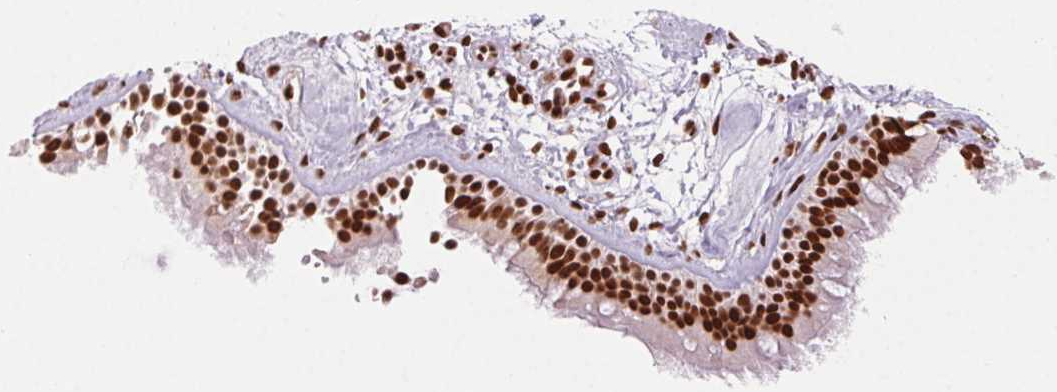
{"staining": {"intensity": "strong", "quantity": ">75%", "location": "nuclear"}, "tissue": "nasopharynx", "cell_type": "Respiratory epithelial cells", "image_type": "normal", "snomed": [{"axis": "morphology", "description": "Normal tissue, NOS"}, {"axis": "topography", "description": "Nasopharynx"}], "caption": "IHC staining of normal nasopharynx, which shows high levels of strong nuclear expression in approximately >75% of respiratory epithelial cells indicating strong nuclear protein expression. The staining was performed using DAB (3,3'-diaminobenzidine) (brown) for protein detection and nuclei were counterstained in hematoxylin (blue).", "gene": "ZNF80", "patient": {"sex": "female", "age": 70}}